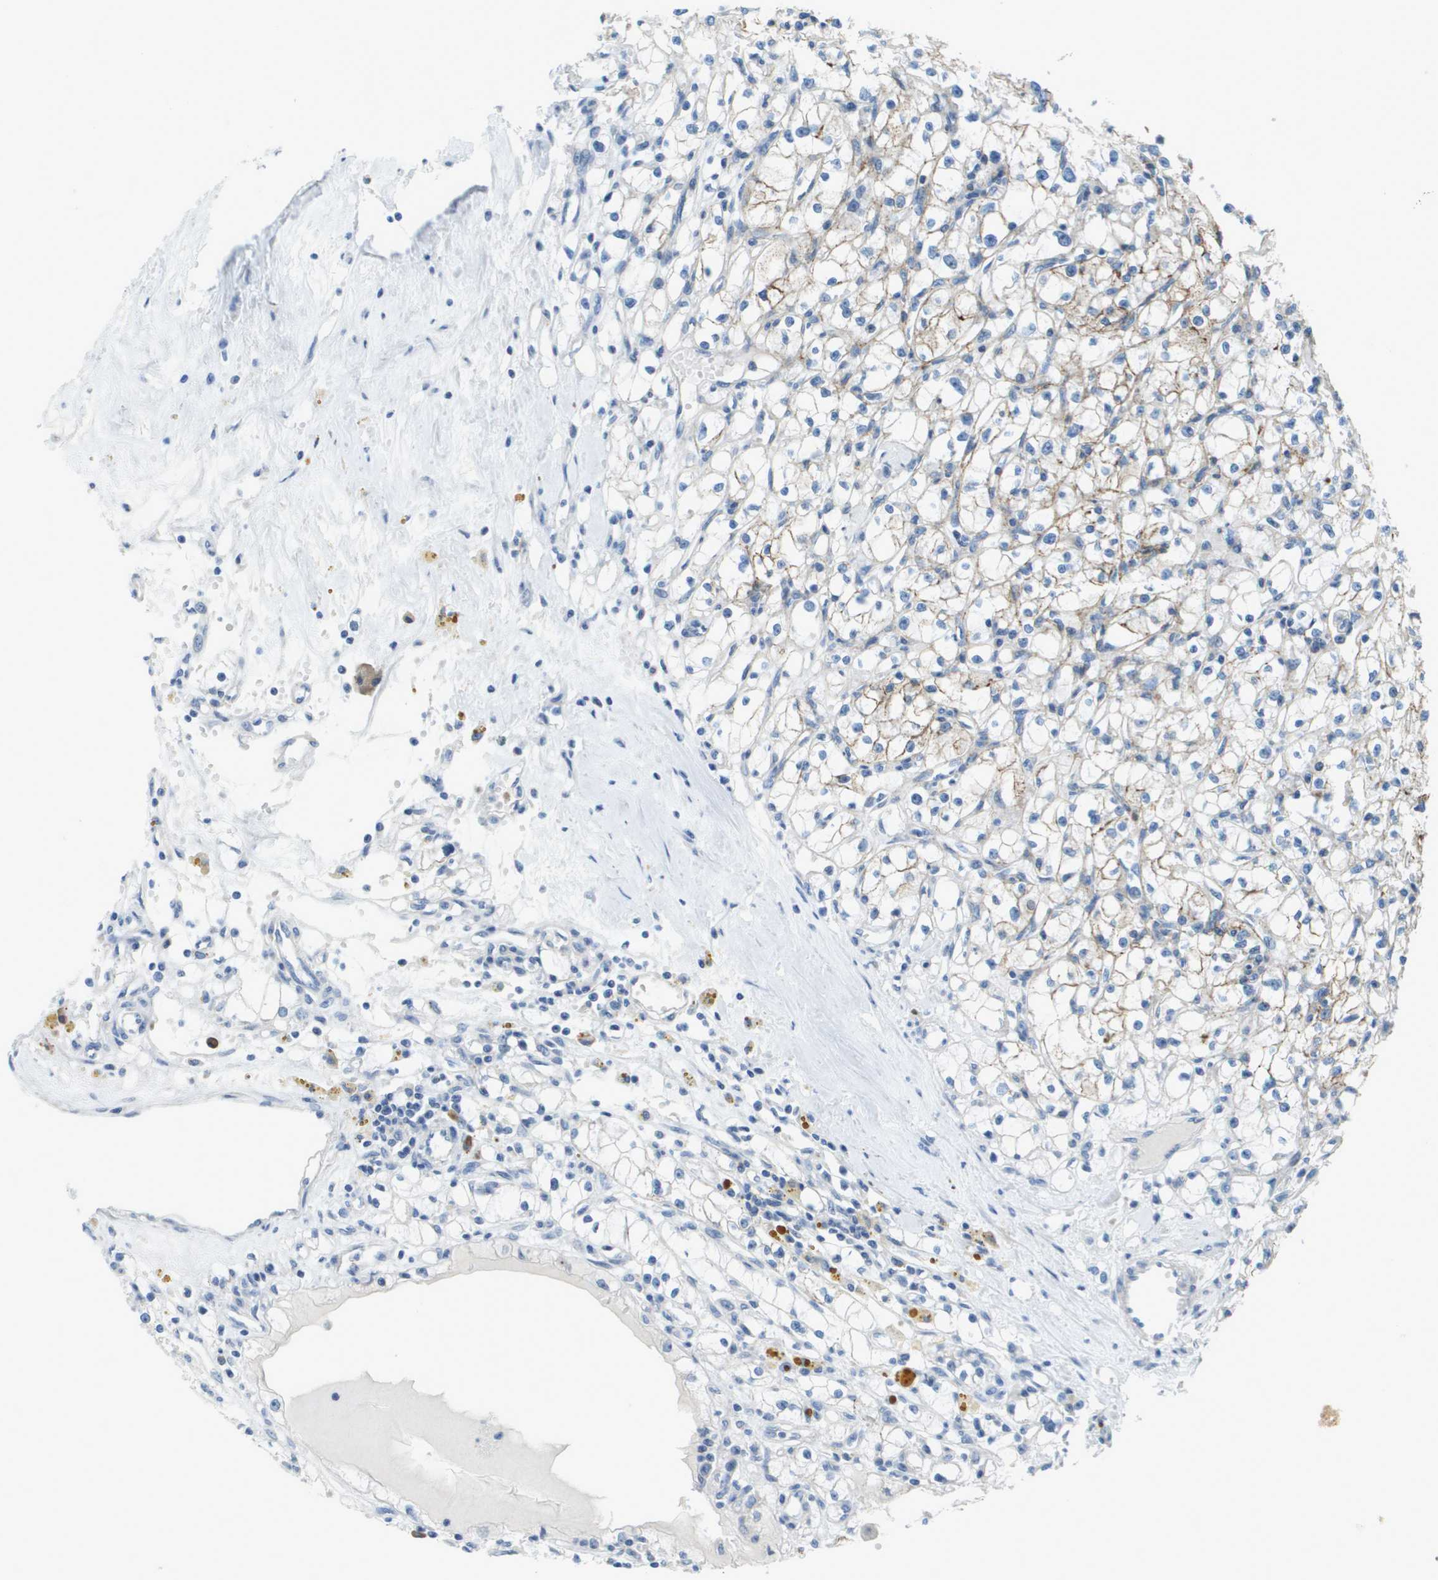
{"staining": {"intensity": "weak", "quantity": "<25%", "location": "cytoplasmic/membranous"}, "tissue": "renal cancer", "cell_type": "Tumor cells", "image_type": "cancer", "snomed": [{"axis": "morphology", "description": "Adenocarcinoma, NOS"}, {"axis": "topography", "description": "Kidney"}], "caption": "The immunohistochemistry (IHC) photomicrograph has no significant positivity in tumor cells of renal cancer tissue. Brightfield microscopy of immunohistochemistry (IHC) stained with DAB (3,3'-diaminobenzidine) (brown) and hematoxylin (blue), captured at high magnification.", "gene": "SDC1", "patient": {"sex": "male", "age": 56}}